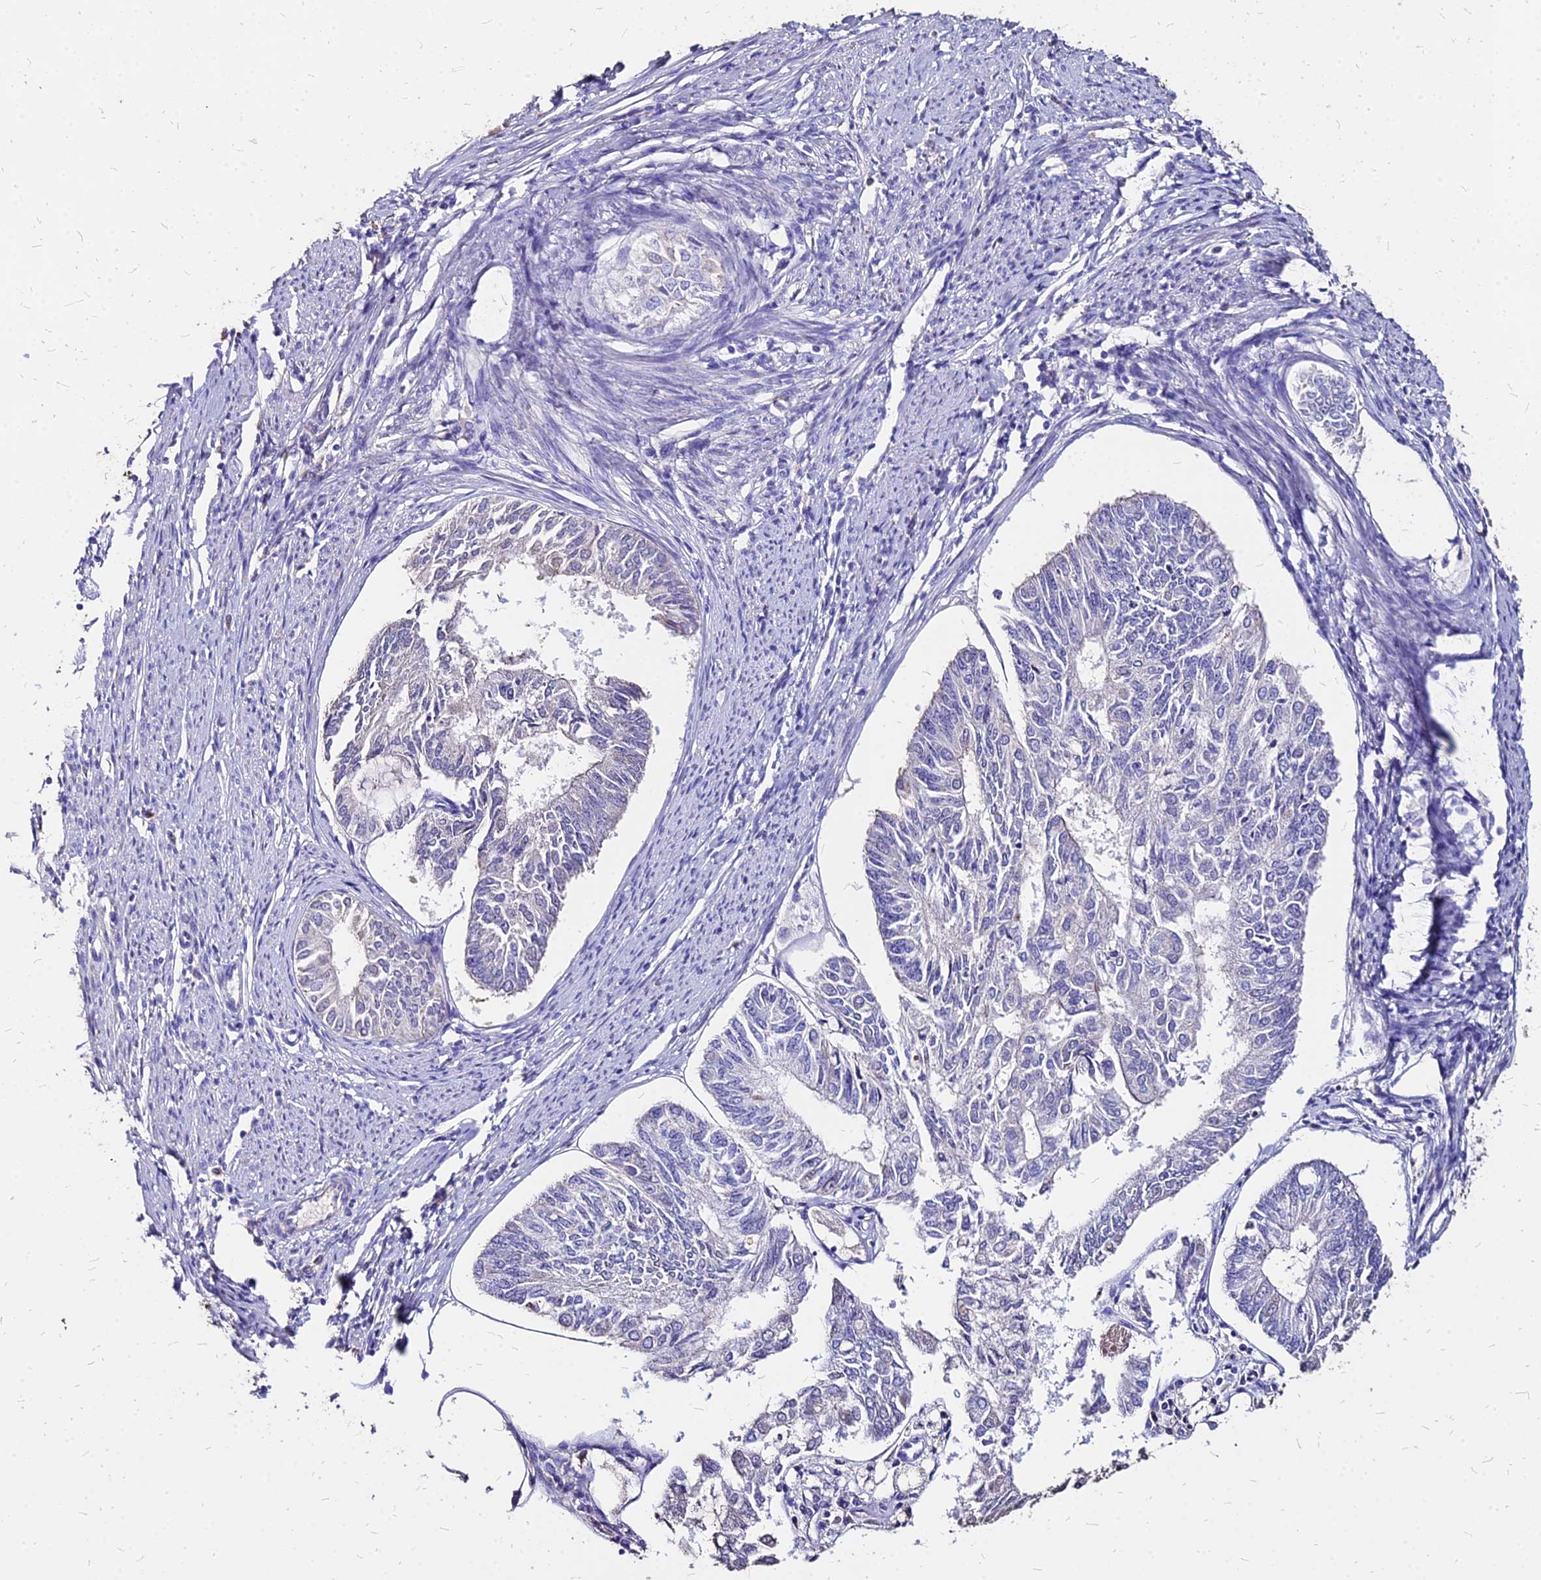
{"staining": {"intensity": "negative", "quantity": "none", "location": "none"}, "tissue": "endometrial cancer", "cell_type": "Tumor cells", "image_type": "cancer", "snomed": [{"axis": "morphology", "description": "Adenocarcinoma, NOS"}, {"axis": "topography", "description": "Endometrium"}], "caption": "Immunohistochemistry (IHC) of endometrial adenocarcinoma displays no positivity in tumor cells.", "gene": "NME5", "patient": {"sex": "female", "age": 68}}